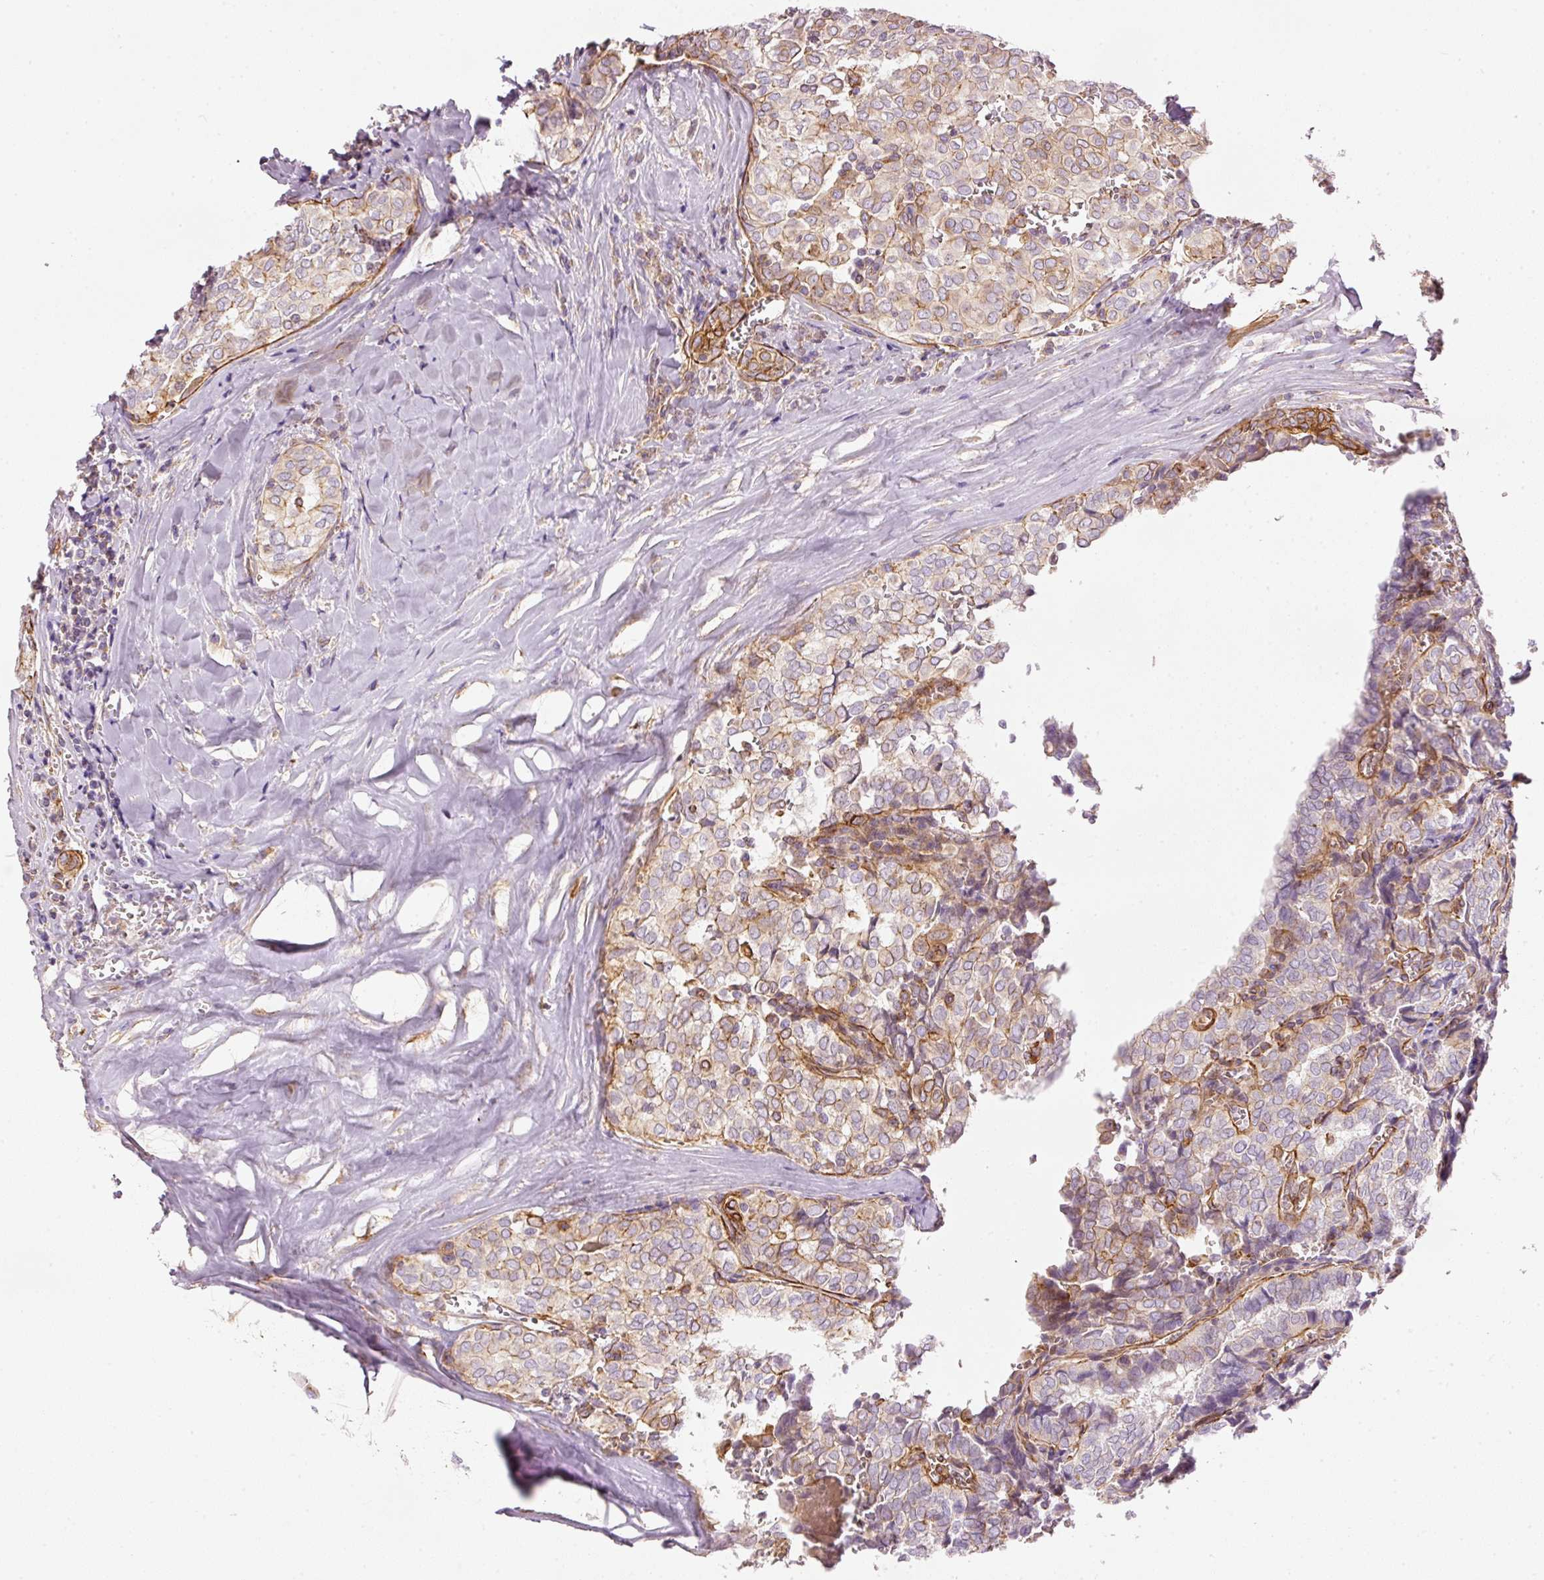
{"staining": {"intensity": "weak", "quantity": "<25%", "location": "cytoplasmic/membranous"}, "tissue": "thyroid cancer", "cell_type": "Tumor cells", "image_type": "cancer", "snomed": [{"axis": "morphology", "description": "Papillary adenocarcinoma, NOS"}, {"axis": "topography", "description": "Thyroid gland"}], "caption": "Protein analysis of thyroid papillary adenocarcinoma shows no significant expression in tumor cells.", "gene": "OSR2", "patient": {"sex": "female", "age": 30}}